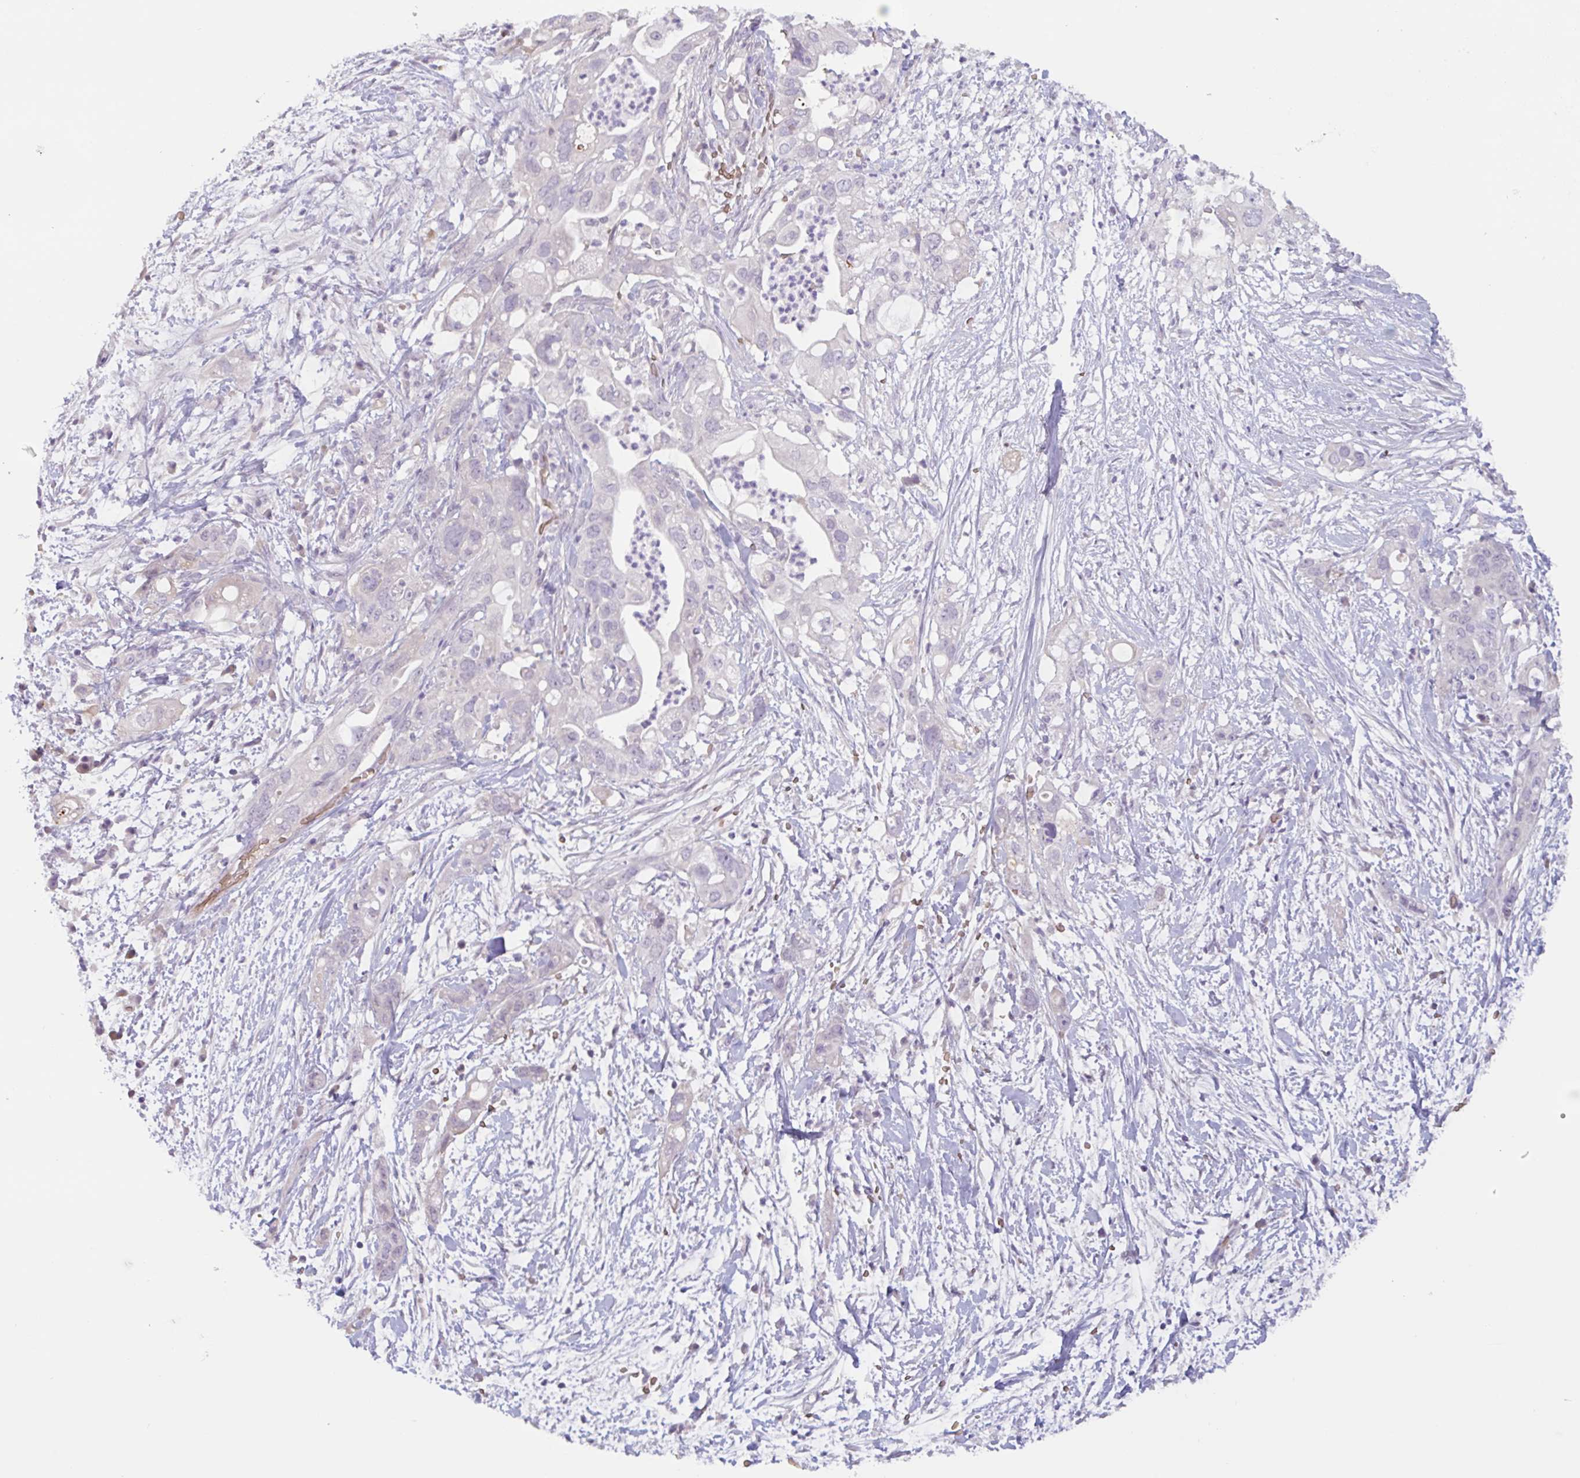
{"staining": {"intensity": "negative", "quantity": "none", "location": "none"}, "tissue": "pancreatic cancer", "cell_type": "Tumor cells", "image_type": "cancer", "snomed": [{"axis": "morphology", "description": "Adenocarcinoma, NOS"}, {"axis": "topography", "description": "Pancreas"}], "caption": "Human adenocarcinoma (pancreatic) stained for a protein using immunohistochemistry (IHC) shows no expression in tumor cells.", "gene": "RHAG", "patient": {"sex": "female", "age": 72}}